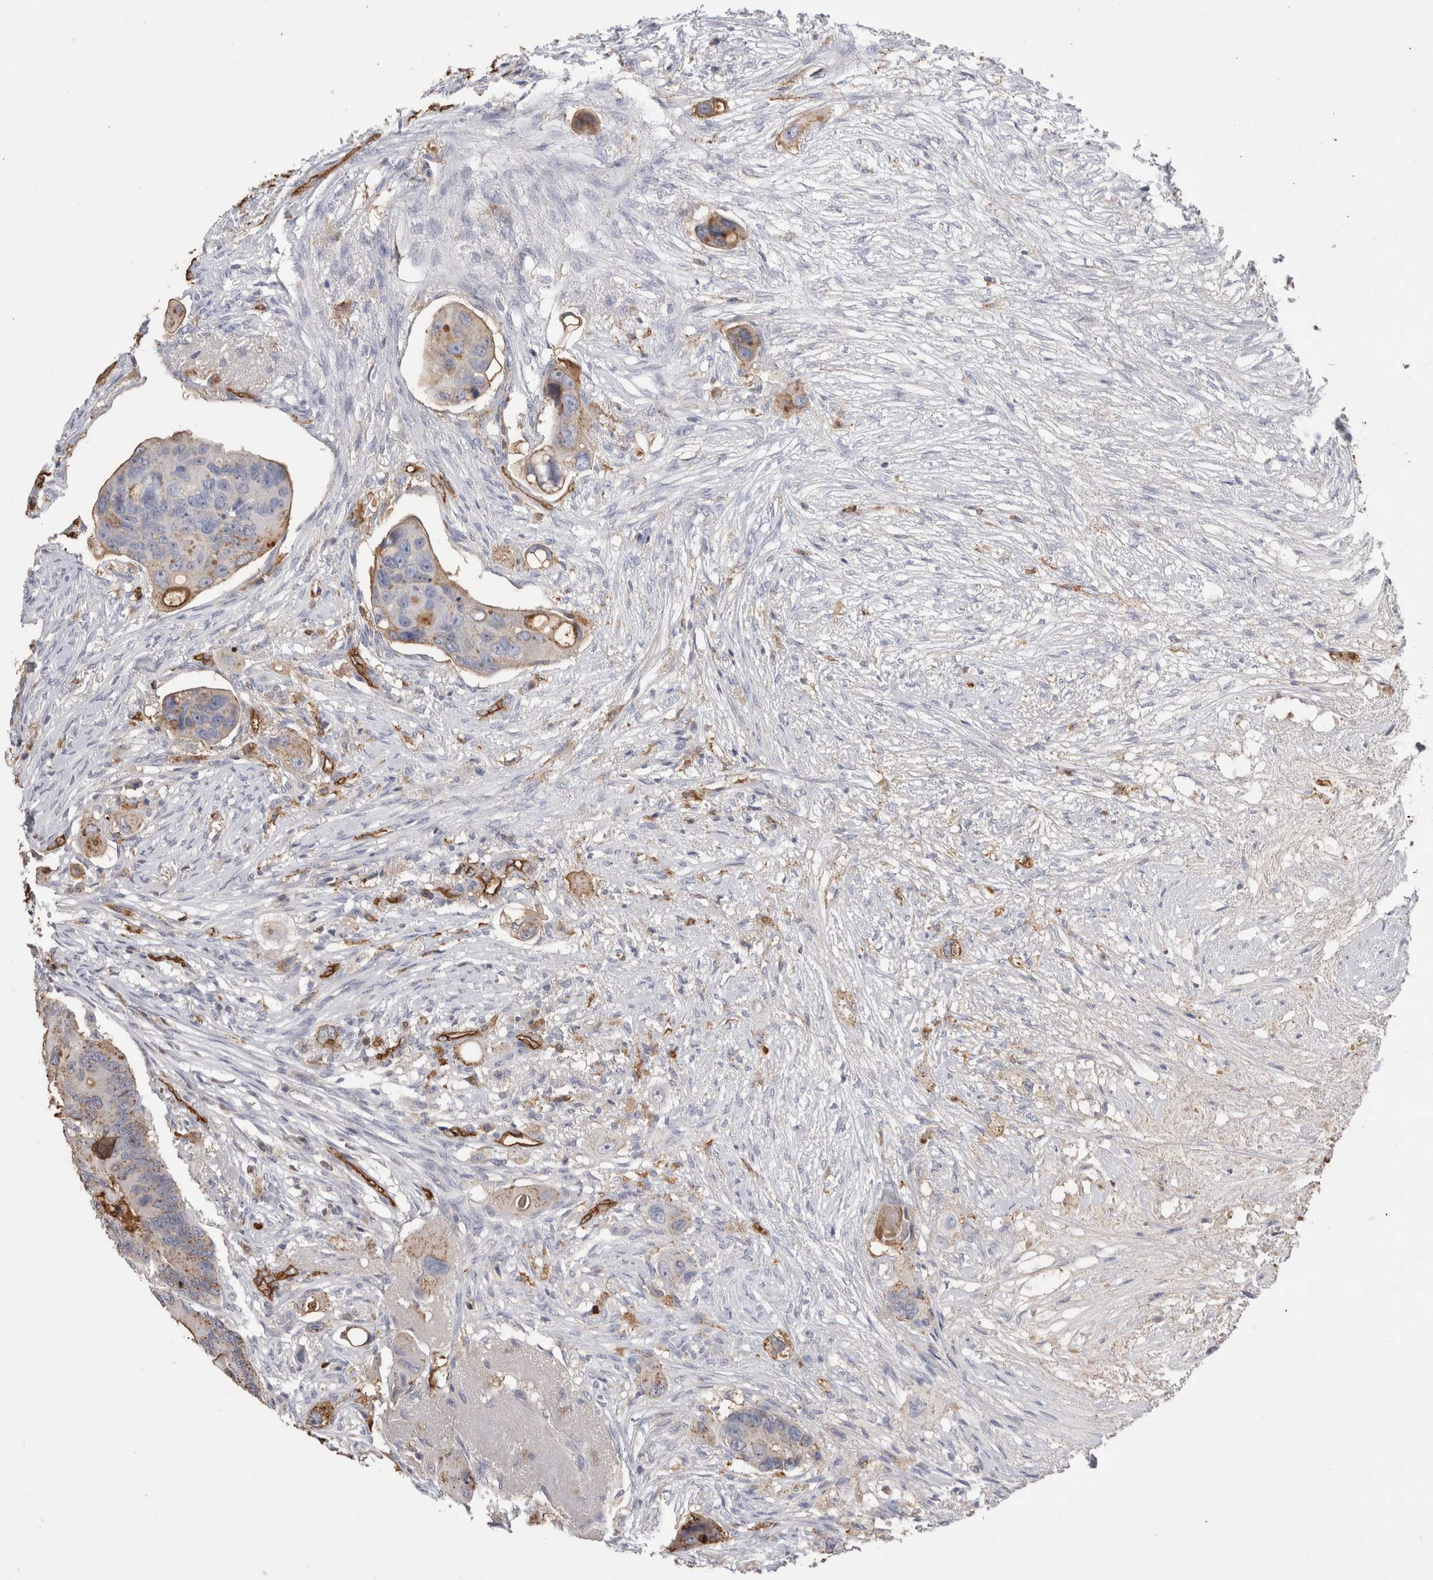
{"staining": {"intensity": "weak", "quantity": "<25%", "location": "cytoplasmic/membranous"}, "tissue": "colorectal cancer", "cell_type": "Tumor cells", "image_type": "cancer", "snomed": [{"axis": "morphology", "description": "Adenocarcinoma, NOS"}, {"axis": "topography", "description": "Colon"}], "caption": "A high-resolution micrograph shows IHC staining of colorectal cancer (adenocarcinoma), which demonstrates no significant staining in tumor cells. The staining is performed using DAB (3,3'-diaminobenzidine) brown chromogen with nuclei counter-stained in using hematoxylin.", "gene": "IL17RC", "patient": {"sex": "female", "age": 57}}